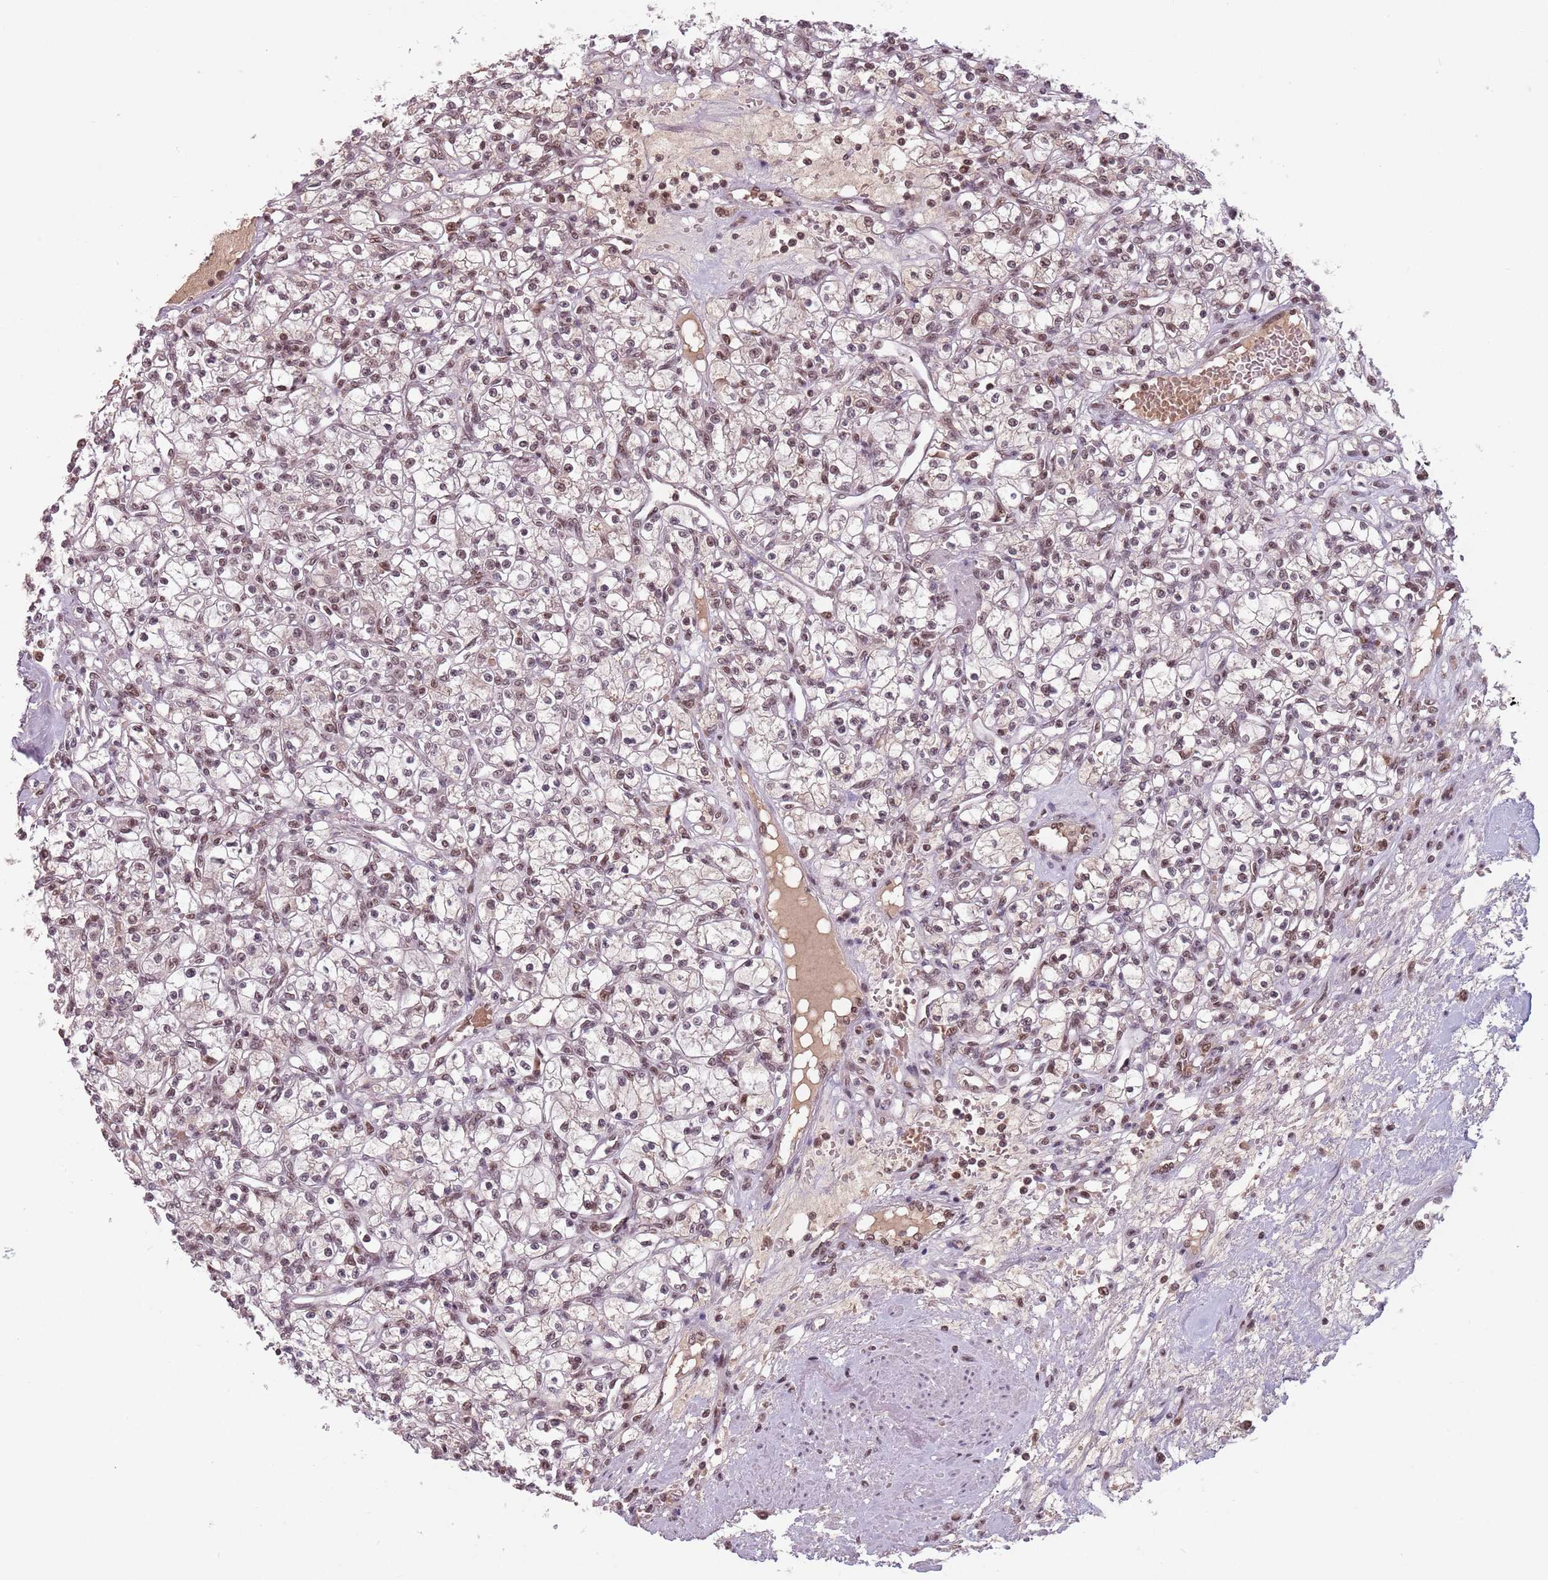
{"staining": {"intensity": "moderate", "quantity": "25%-75%", "location": "nuclear"}, "tissue": "renal cancer", "cell_type": "Tumor cells", "image_type": "cancer", "snomed": [{"axis": "morphology", "description": "Adenocarcinoma, NOS"}, {"axis": "topography", "description": "Kidney"}], "caption": "Immunohistochemical staining of human renal cancer displays medium levels of moderate nuclear protein positivity in approximately 25%-75% of tumor cells.", "gene": "NCBP1", "patient": {"sex": "female", "age": 59}}